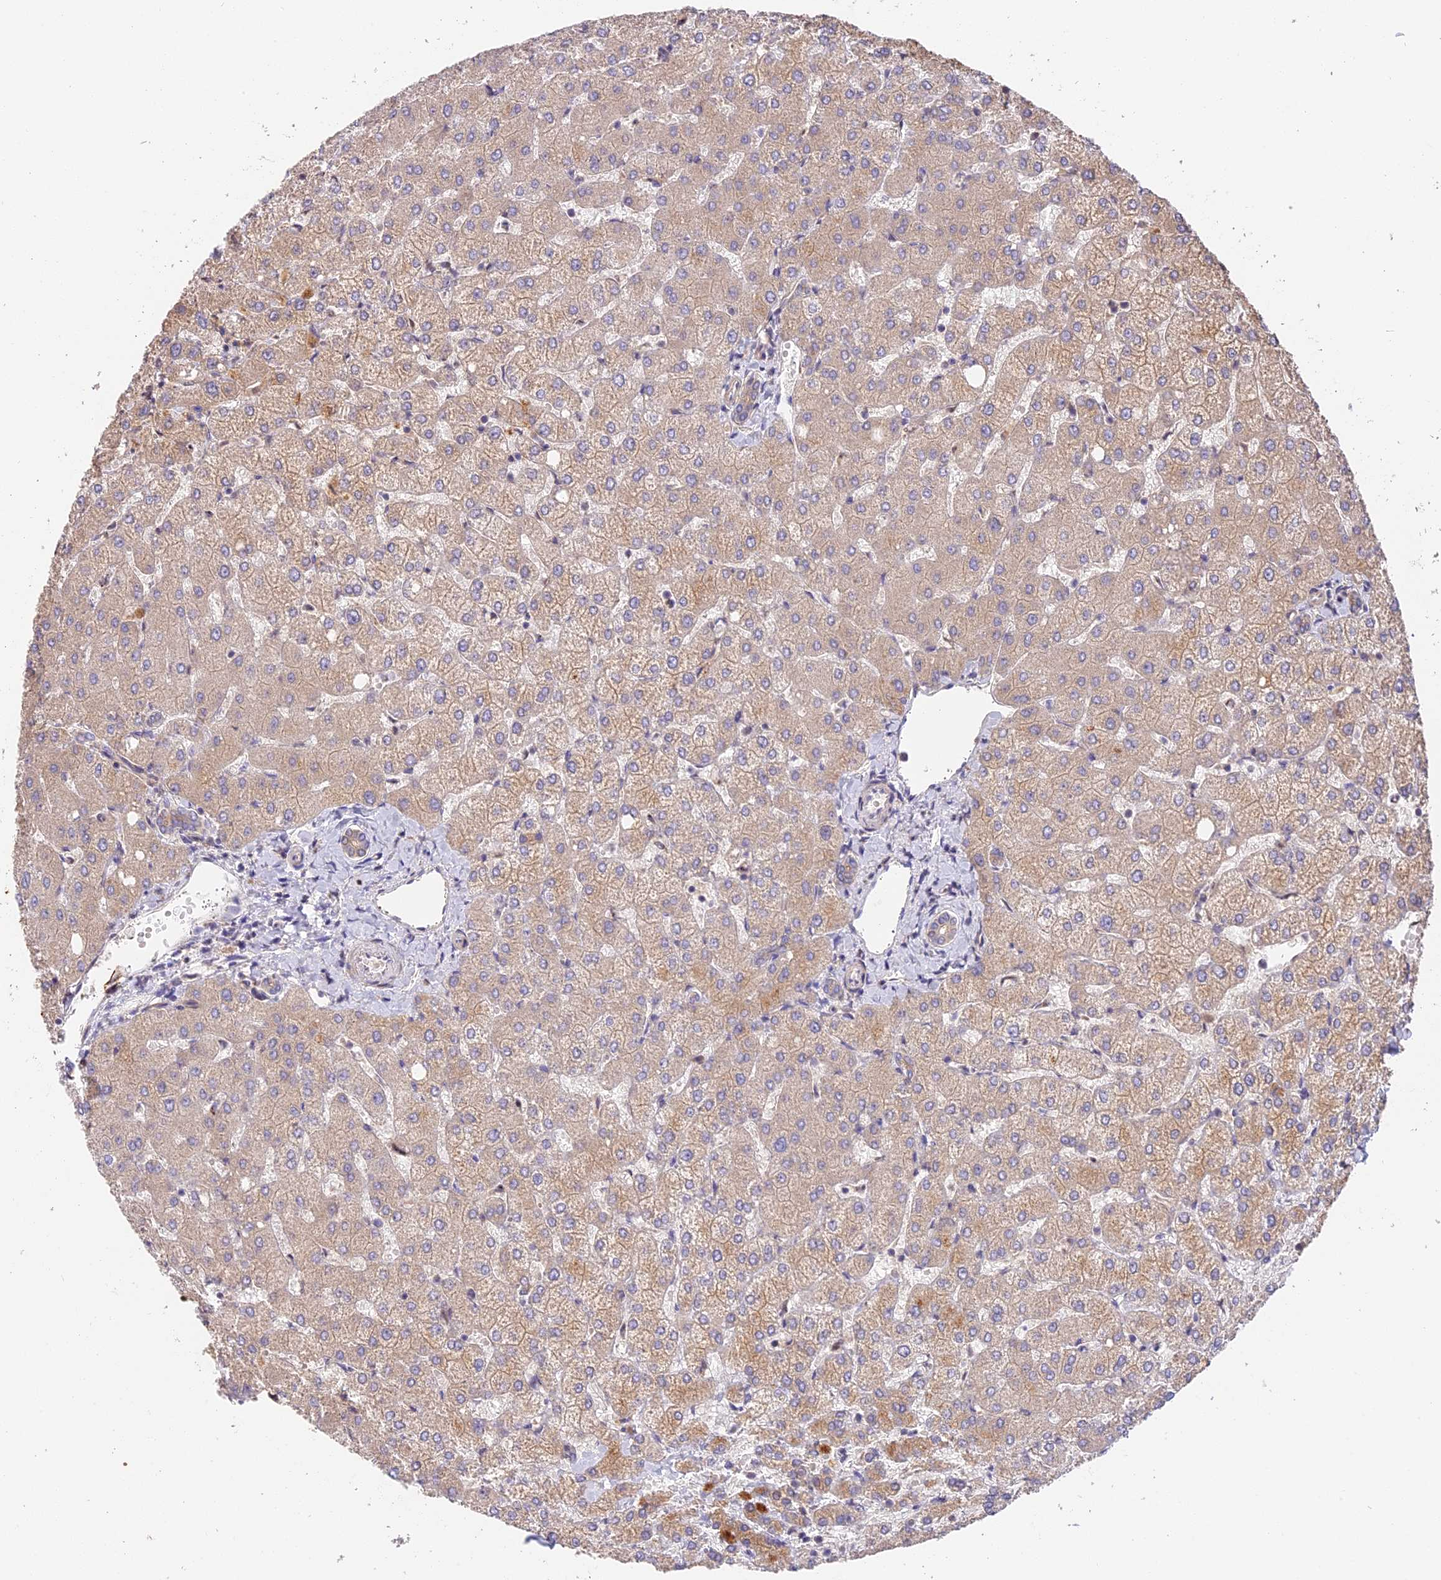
{"staining": {"intensity": "weak", "quantity": "<25%", "location": "cytoplasmic/membranous"}, "tissue": "liver", "cell_type": "Cholangiocytes", "image_type": "normal", "snomed": [{"axis": "morphology", "description": "Normal tissue, NOS"}, {"axis": "topography", "description": "Liver"}], "caption": "The photomicrograph displays no significant staining in cholangiocytes of liver.", "gene": "PPP1R37", "patient": {"sex": "female", "age": 54}}